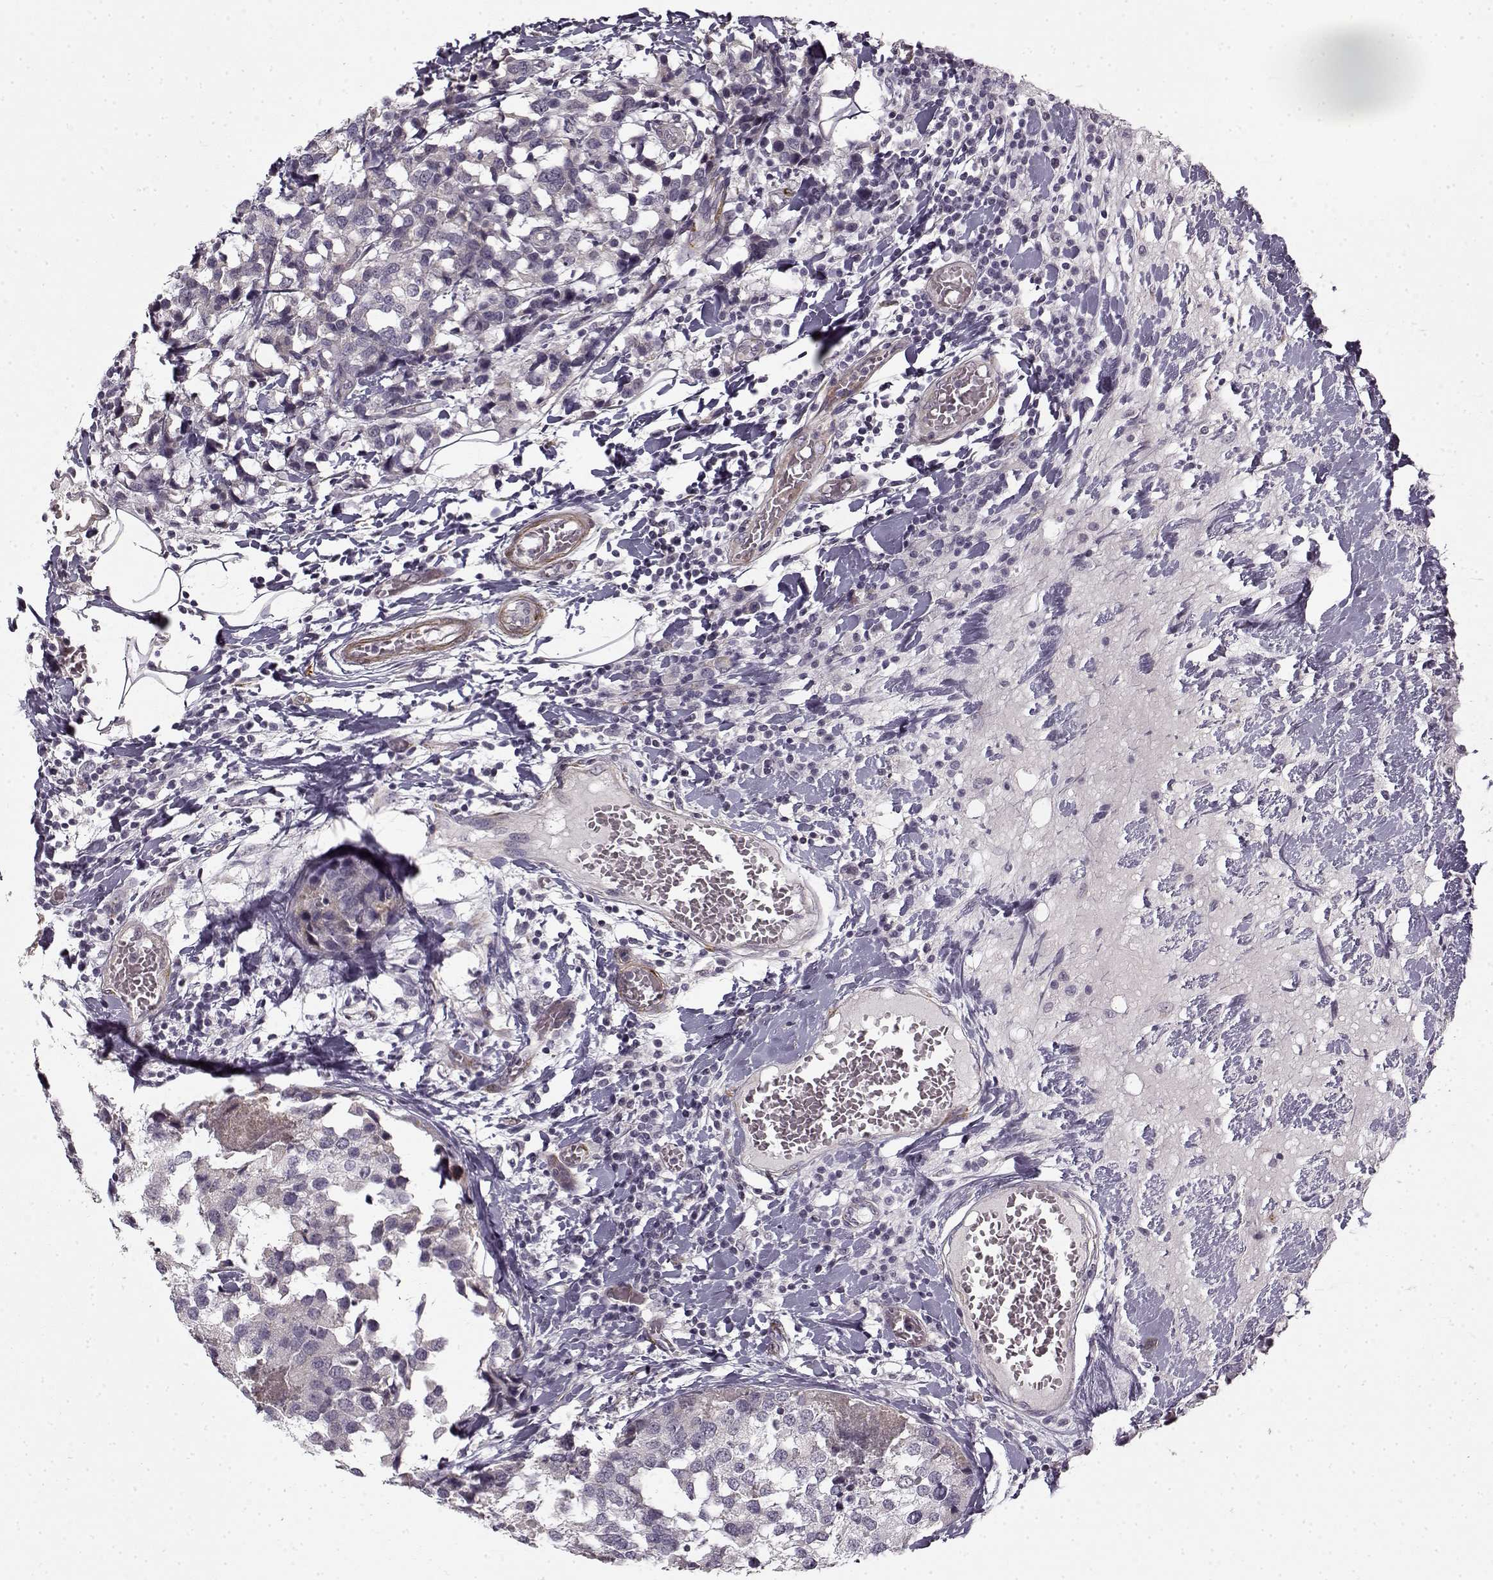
{"staining": {"intensity": "negative", "quantity": "none", "location": "none"}, "tissue": "breast cancer", "cell_type": "Tumor cells", "image_type": "cancer", "snomed": [{"axis": "morphology", "description": "Lobular carcinoma"}, {"axis": "topography", "description": "Breast"}], "caption": "Protein analysis of lobular carcinoma (breast) exhibits no significant expression in tumor cells.", "gene": "LAMB2", "patient": {"sex": "female", "age": 59}}